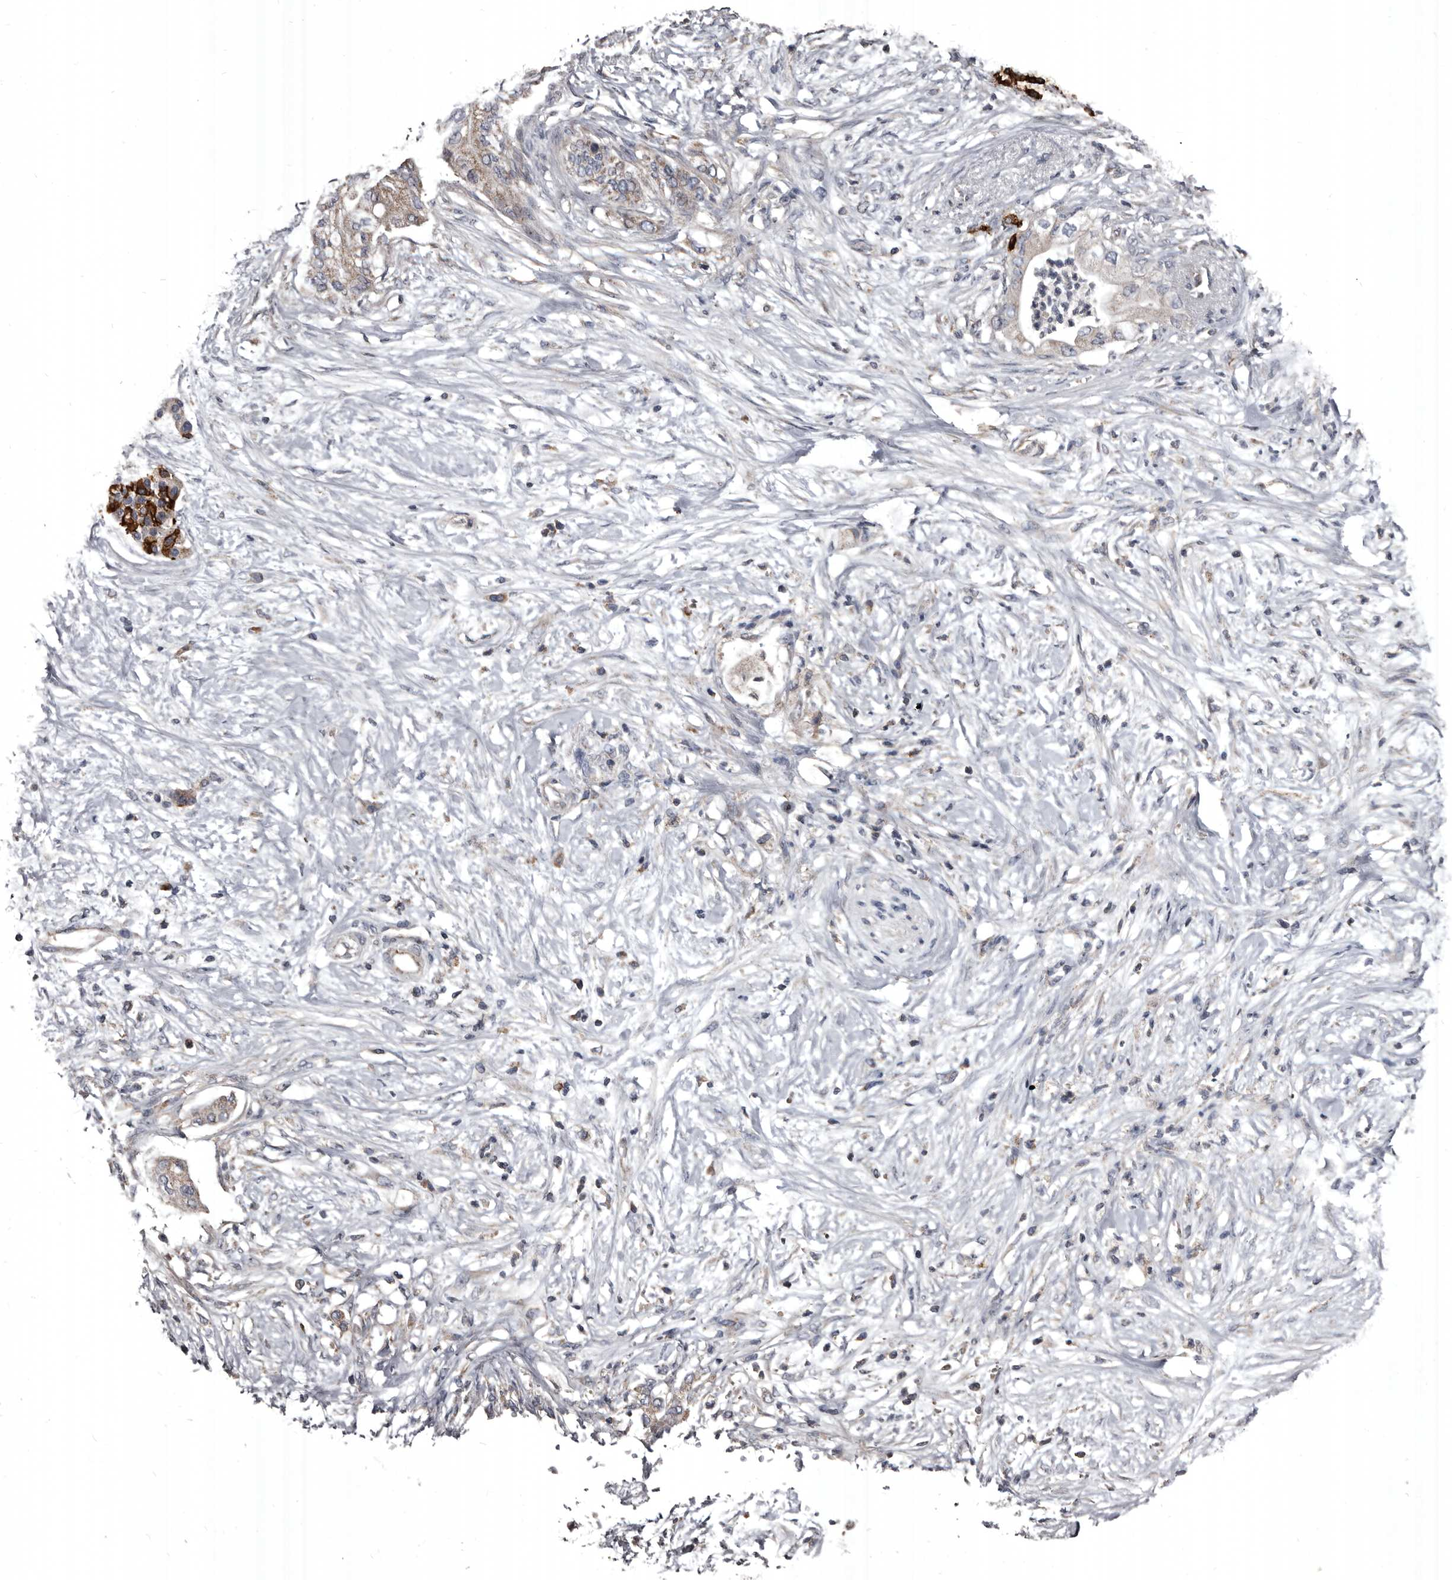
{"staining": {"intensity": "moderate", "quantity": "25%-75%", "location": "cytoplasmic/membranous"}, "tissue": "pancreatic cancer", "cell_type": "Tumor cells", "image_type": "cancer", "snomed": [{"axis": "morphology", "description": "Normal tissue, NOS"}, {"axis": "morphology", "description": "Adenocarcinoma, NOS"}, {"axis": "topography", "description": "Pancreas"}, {"axis": "topography", "description": "Duodenum"}], "caption": "Protein analysis of pancreatic adenocarcinoma tissue shows moderate cytoplasmic/membranous expression in approximately 25%-75% of tumor cells.", "gene": "GREB1", "patient": {"sex": "female", "age": 60}}